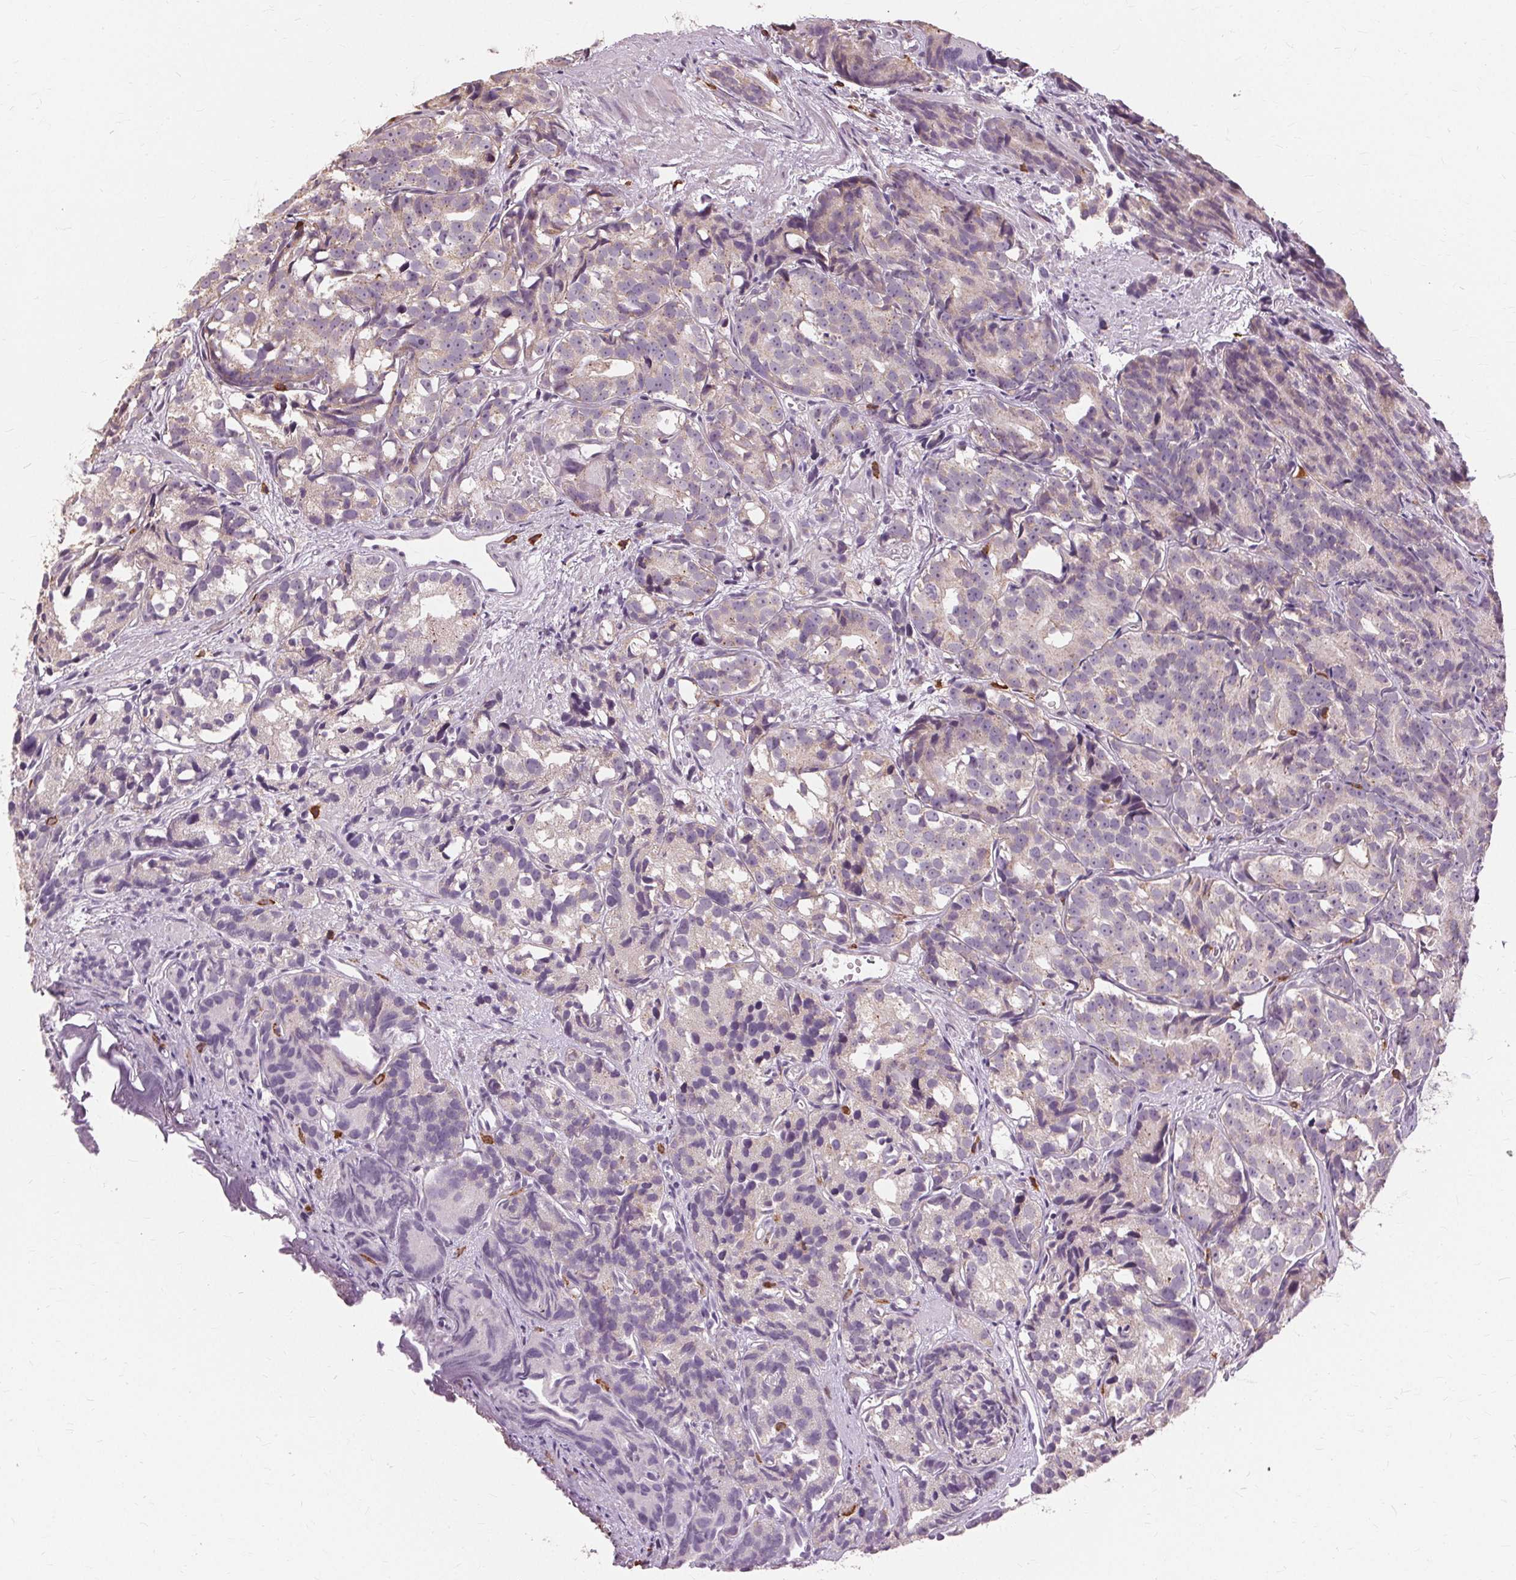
{"staining": {"intensity": "weak", "quantity": "<25%", "location": "cytoplasmic/membranous"}, "tissue": "prostate cancer", "cell_type": "Tumor cells", "image_type": "cancer", "snomed": [{"axis": "morphology", "description": "Adenocarcinoma, High grade"}, {"axis": "topography", "description": "Prostate"}], "caption": "Immunohistochemical staining of human adenocarcinoma (high-grade) (prostate) displays no significant expression in tumor cells. Brightfield microscopy of immunohistochemistry stained with DAB (3,3'-diaminobenzidine) (brown) and hematoxylin (blue), captured at high magnification.", "gene": "SIGLEC6", "patient": {"sex": "male", "age": 77}}